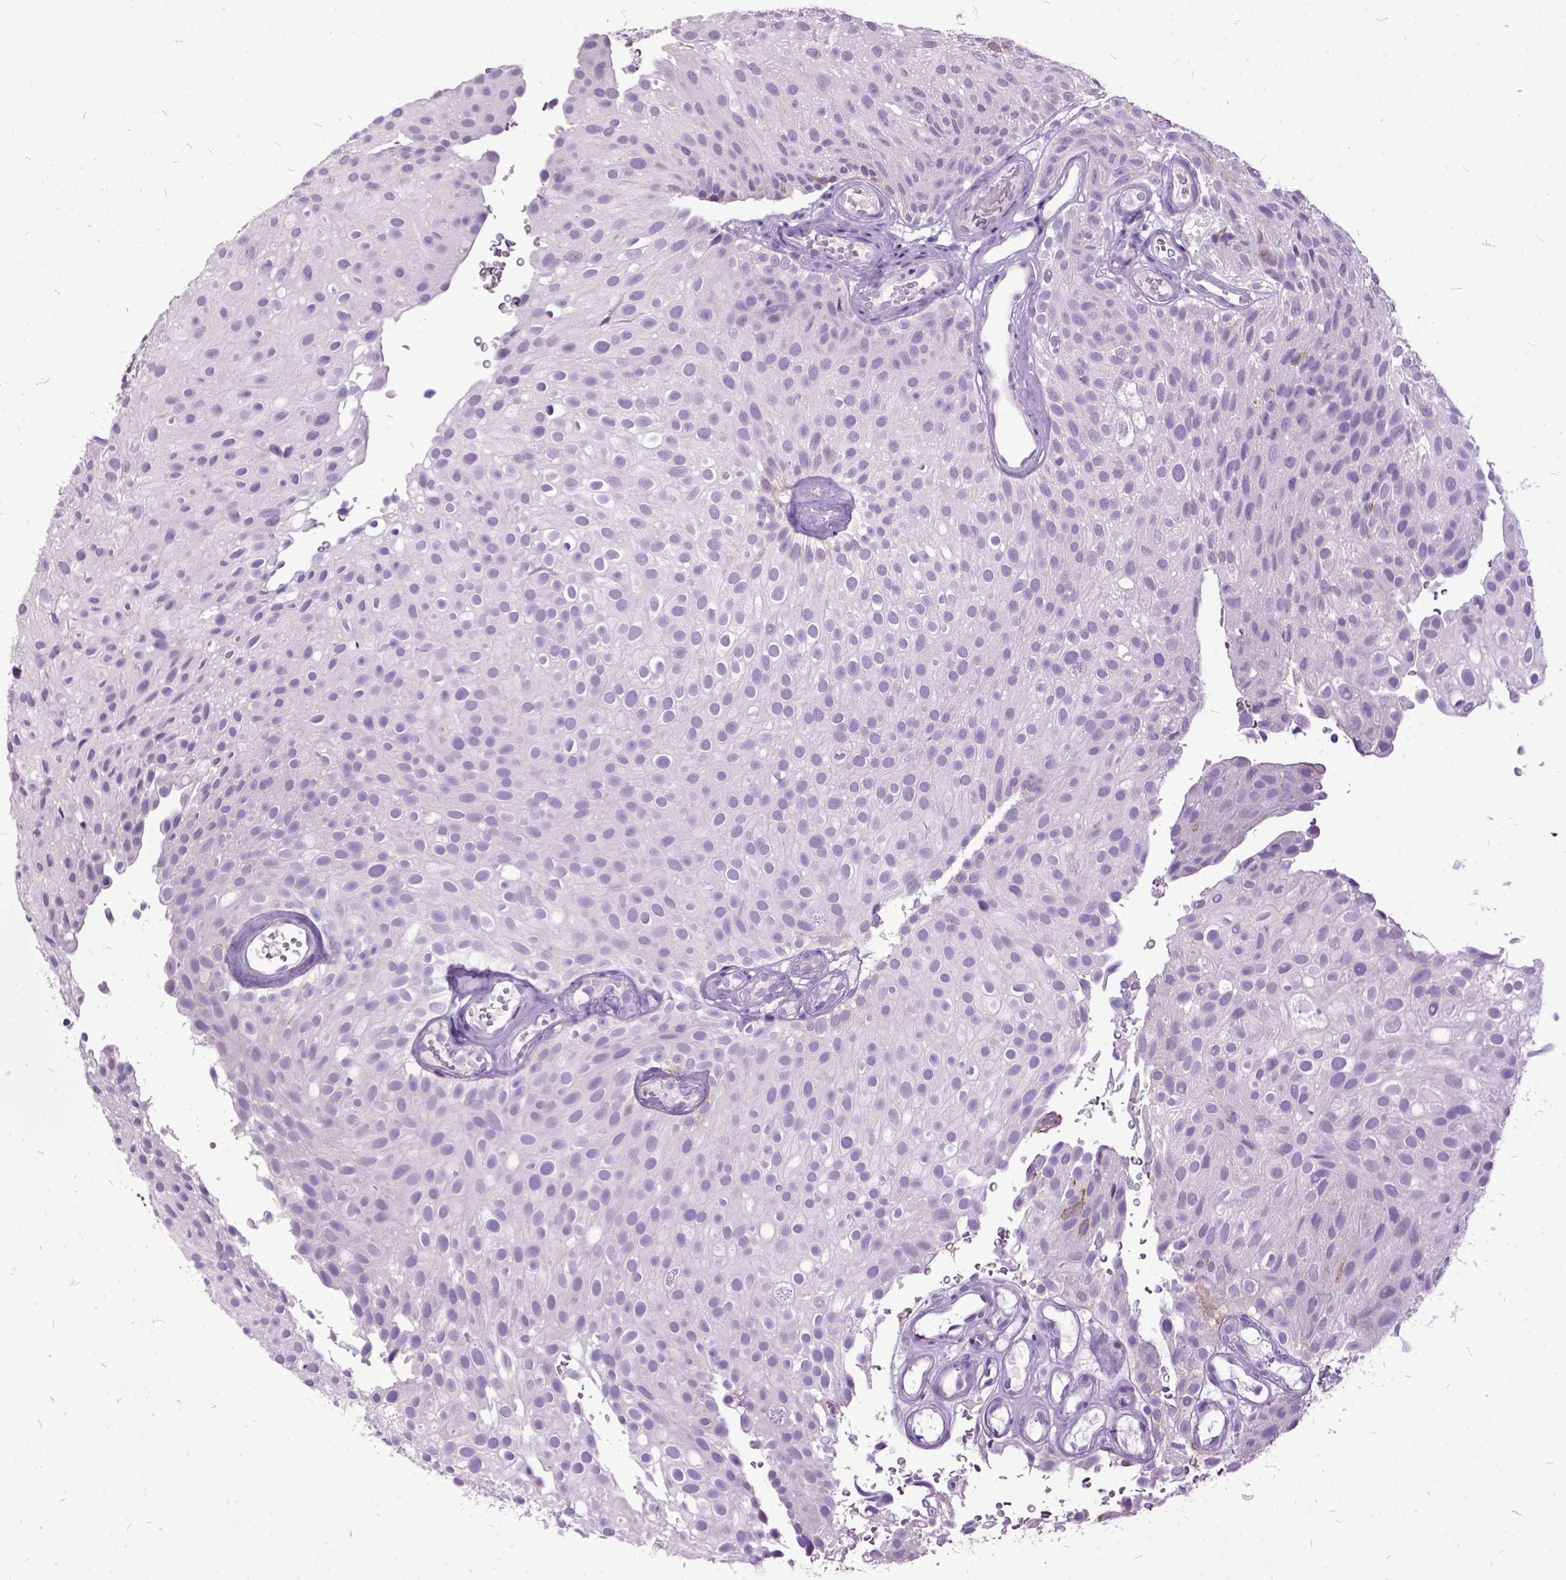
{"staining": {"intensity": "negative", "quantity": "none", "location": "none"}, "tissue": "urothelial cancer", "cell_type": "Tumor cells", "image_type": "cancer", "snomed": [{"axis": "morphology", "description": "Urothelial carcinoma, Low grade"}, {"axis": "topography", "description": "Urinary bladder"}], "caption": "Human urothelial cancer stained for a protein using immunohistochemistry (IHC) exhibits no expression in tumor cells.", "gene": "MME", "patient": {"sex": "male", "age": 78}}